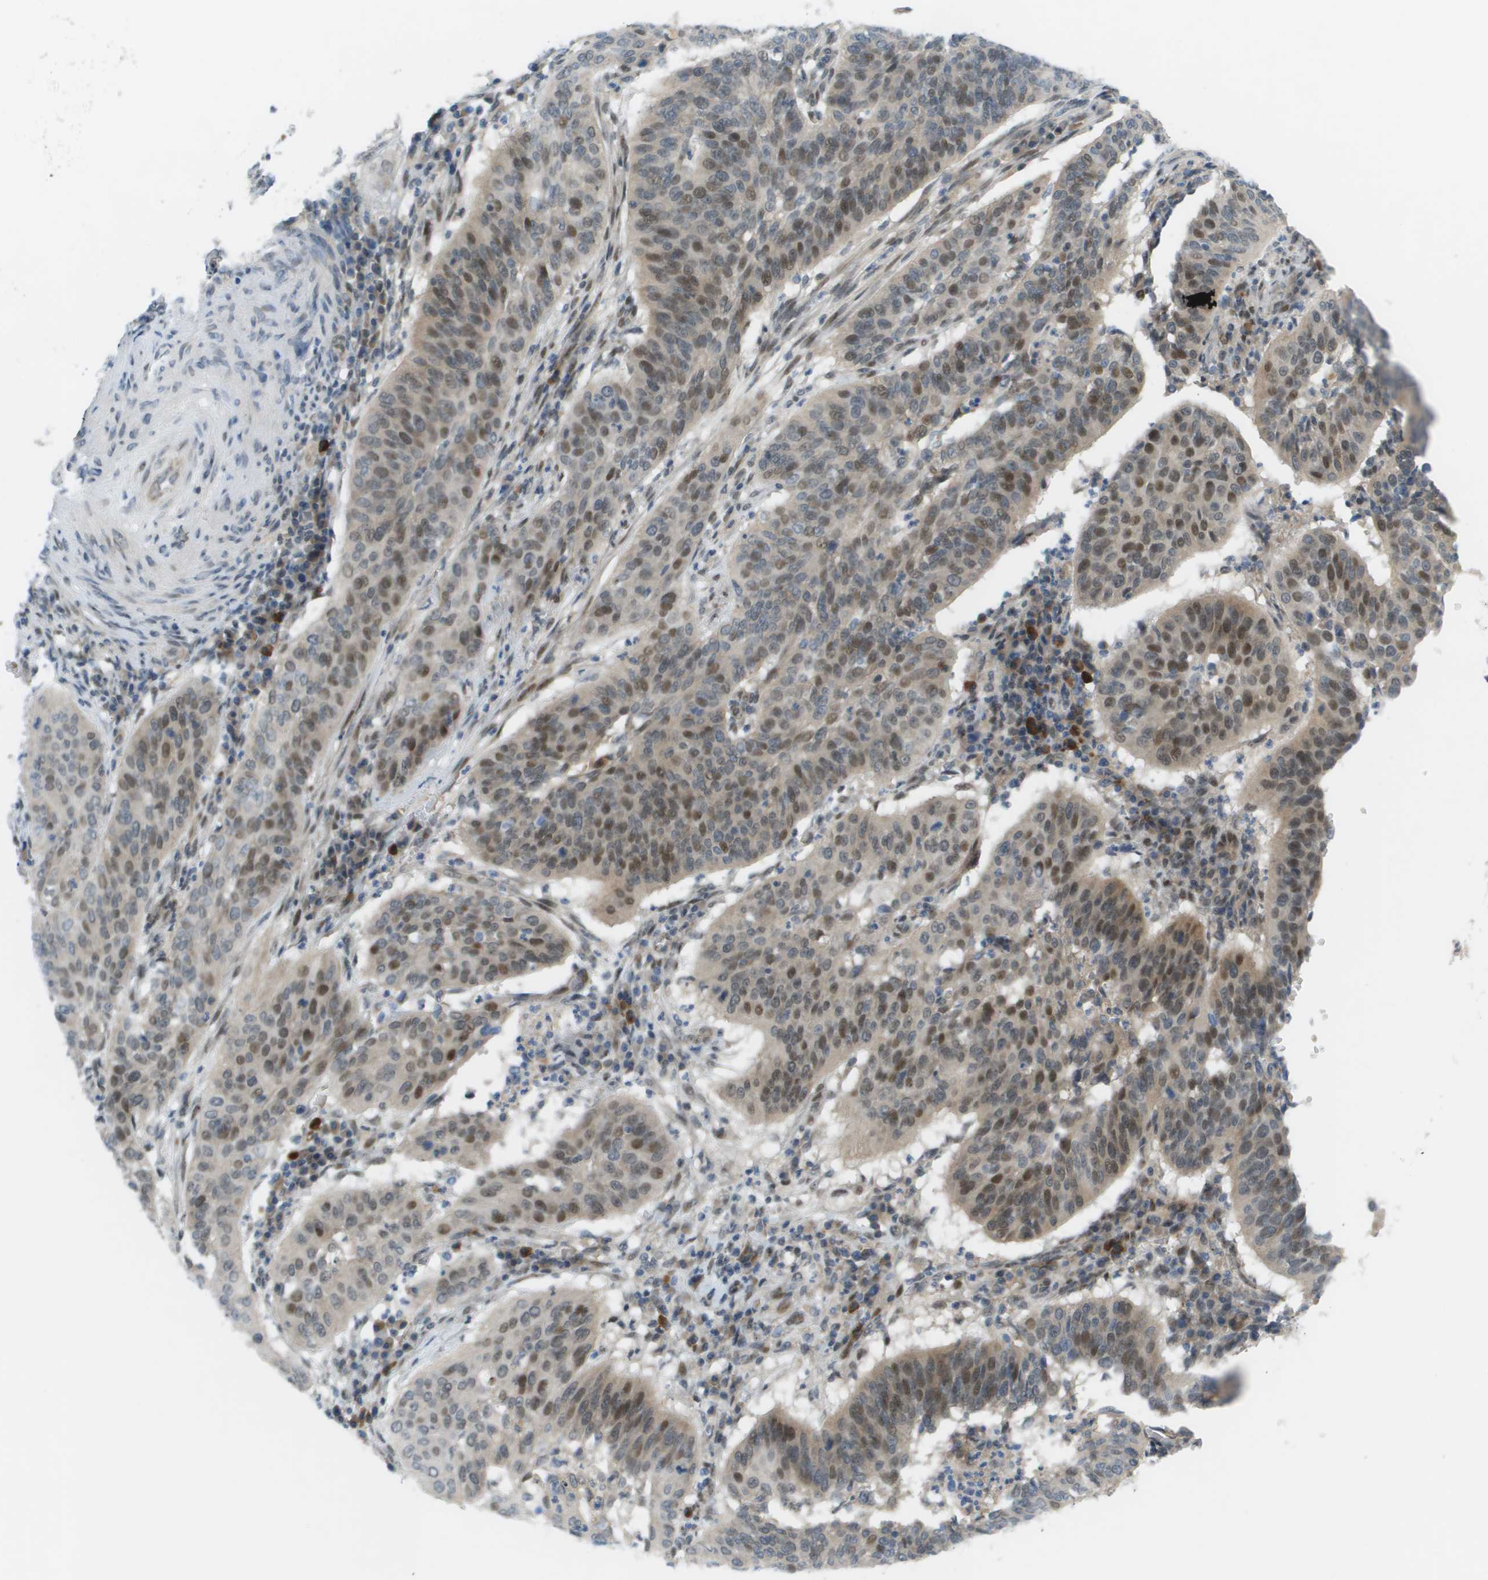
{"staining": {"intensity": "moderate", "quantity": "25%-75%", "location": "cytoplasmic/membranous,nuclear"}, "tissue": "cervical cancer", "cell_type": "Tumor cells", "image_type": "cancer", "snomed": [{"axis": "morphology", "description": "Normal tissue, NOS"}, {"axis": "morphology", "description": "Squamous cell carcinoma, NOS"}, {"axis": "topography", "description": "Cervix"}], "caption": "Tumor cells demonstrate medium levels of moderate cytoplasmic/membranous and nuclear expression in about 25%-75% of cells in human cervical cancer (squamous cell carcinoma). (brown staining indicates protein expression, while blue staining denotes nuclei).", "gene": "CACNB4", "patient": {"sex": "female", "age": 39}}